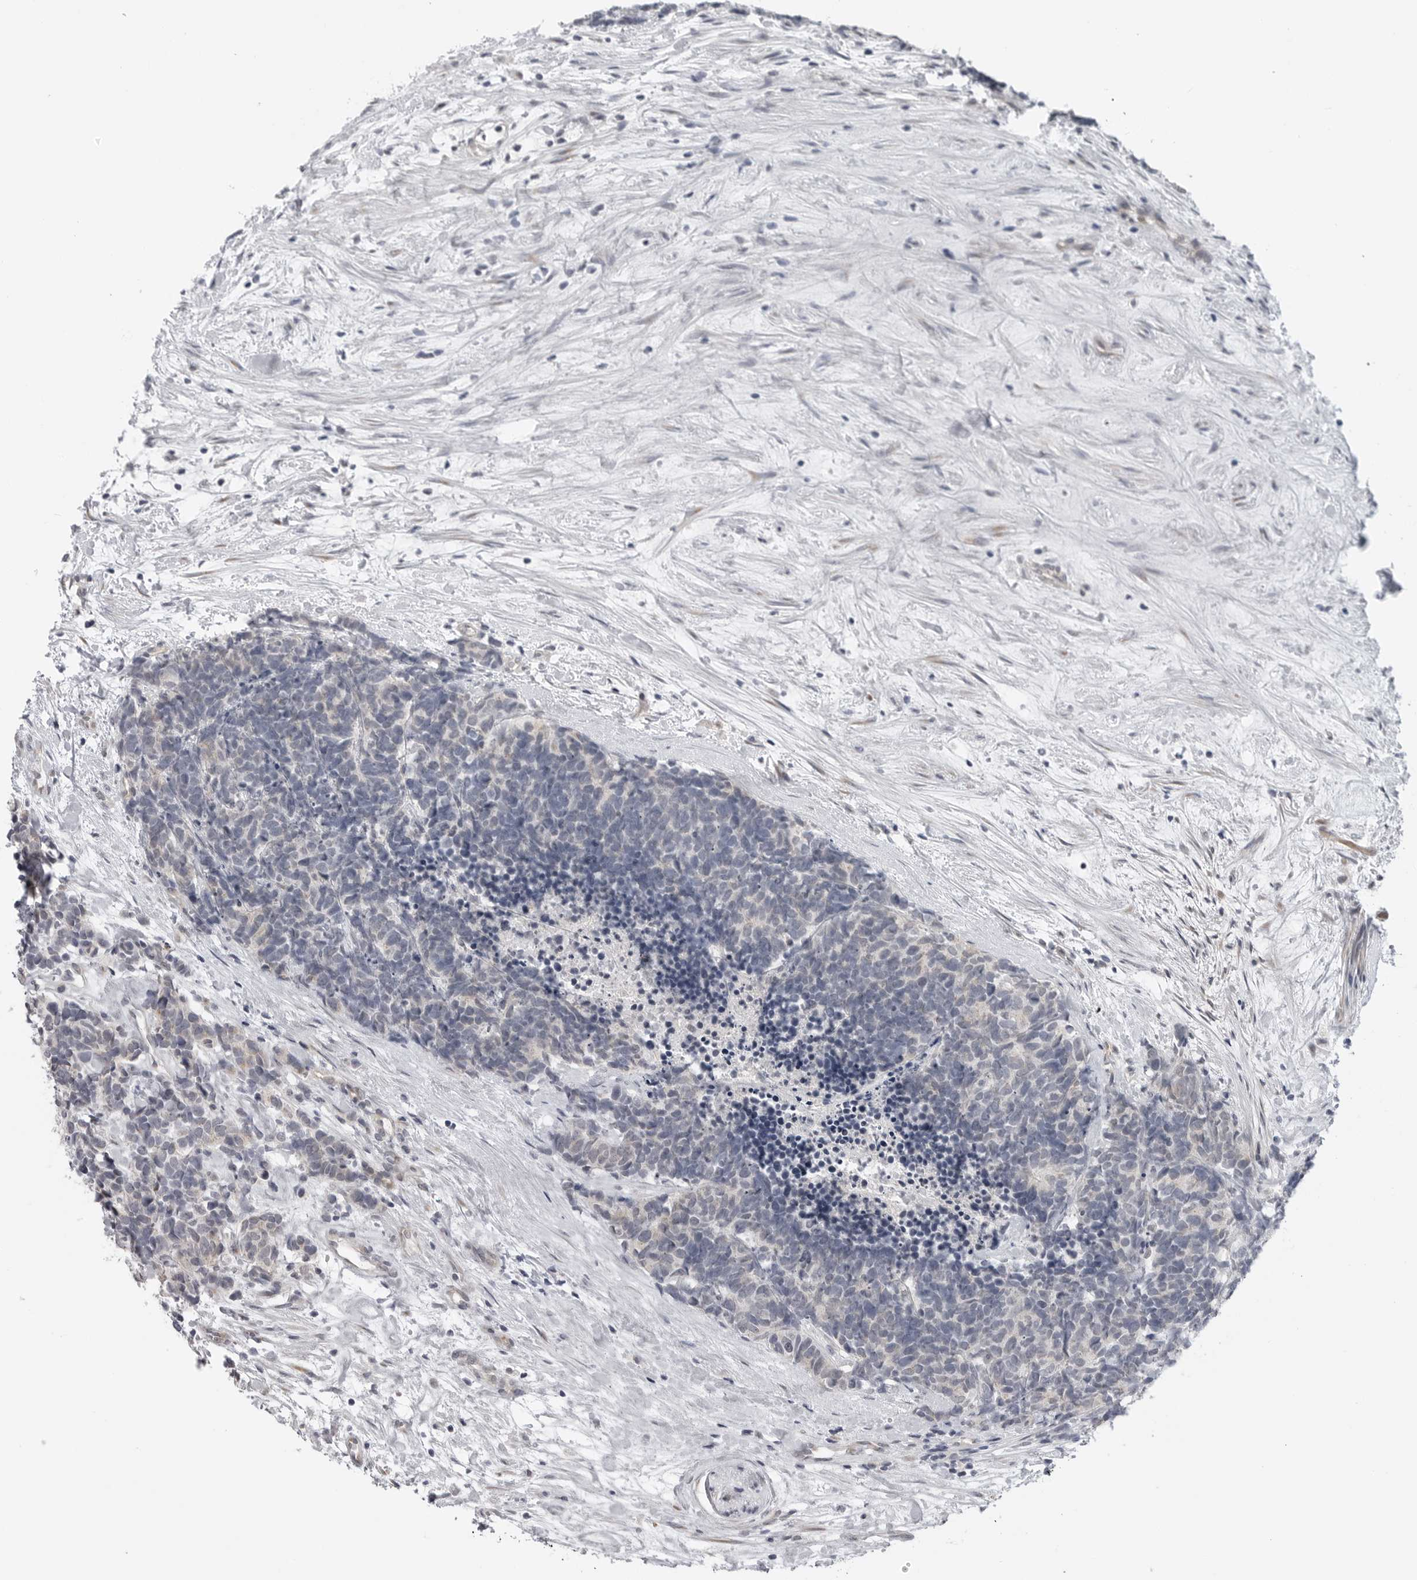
{"staining": {"intensity": "negative", "quantity": "none", "location": "none"}, "tissue": "carcinoid", "cell_type": "Tumor cells", "image_type": "cancer", "snomed": [{"axis": "morphology", "description": "Carcinoma, NOS"}, {"axis": "morphology", "description": "Carcinoid, malignant, NOS"}, {"axis": "topography", "description": "Urinary bladder"}], "caption": "The histopathology image displays no staining of tumor cells in carcinoid (malignant).", "gene": "LRRC45", "patient": {"sex": "male", "age": 57}}